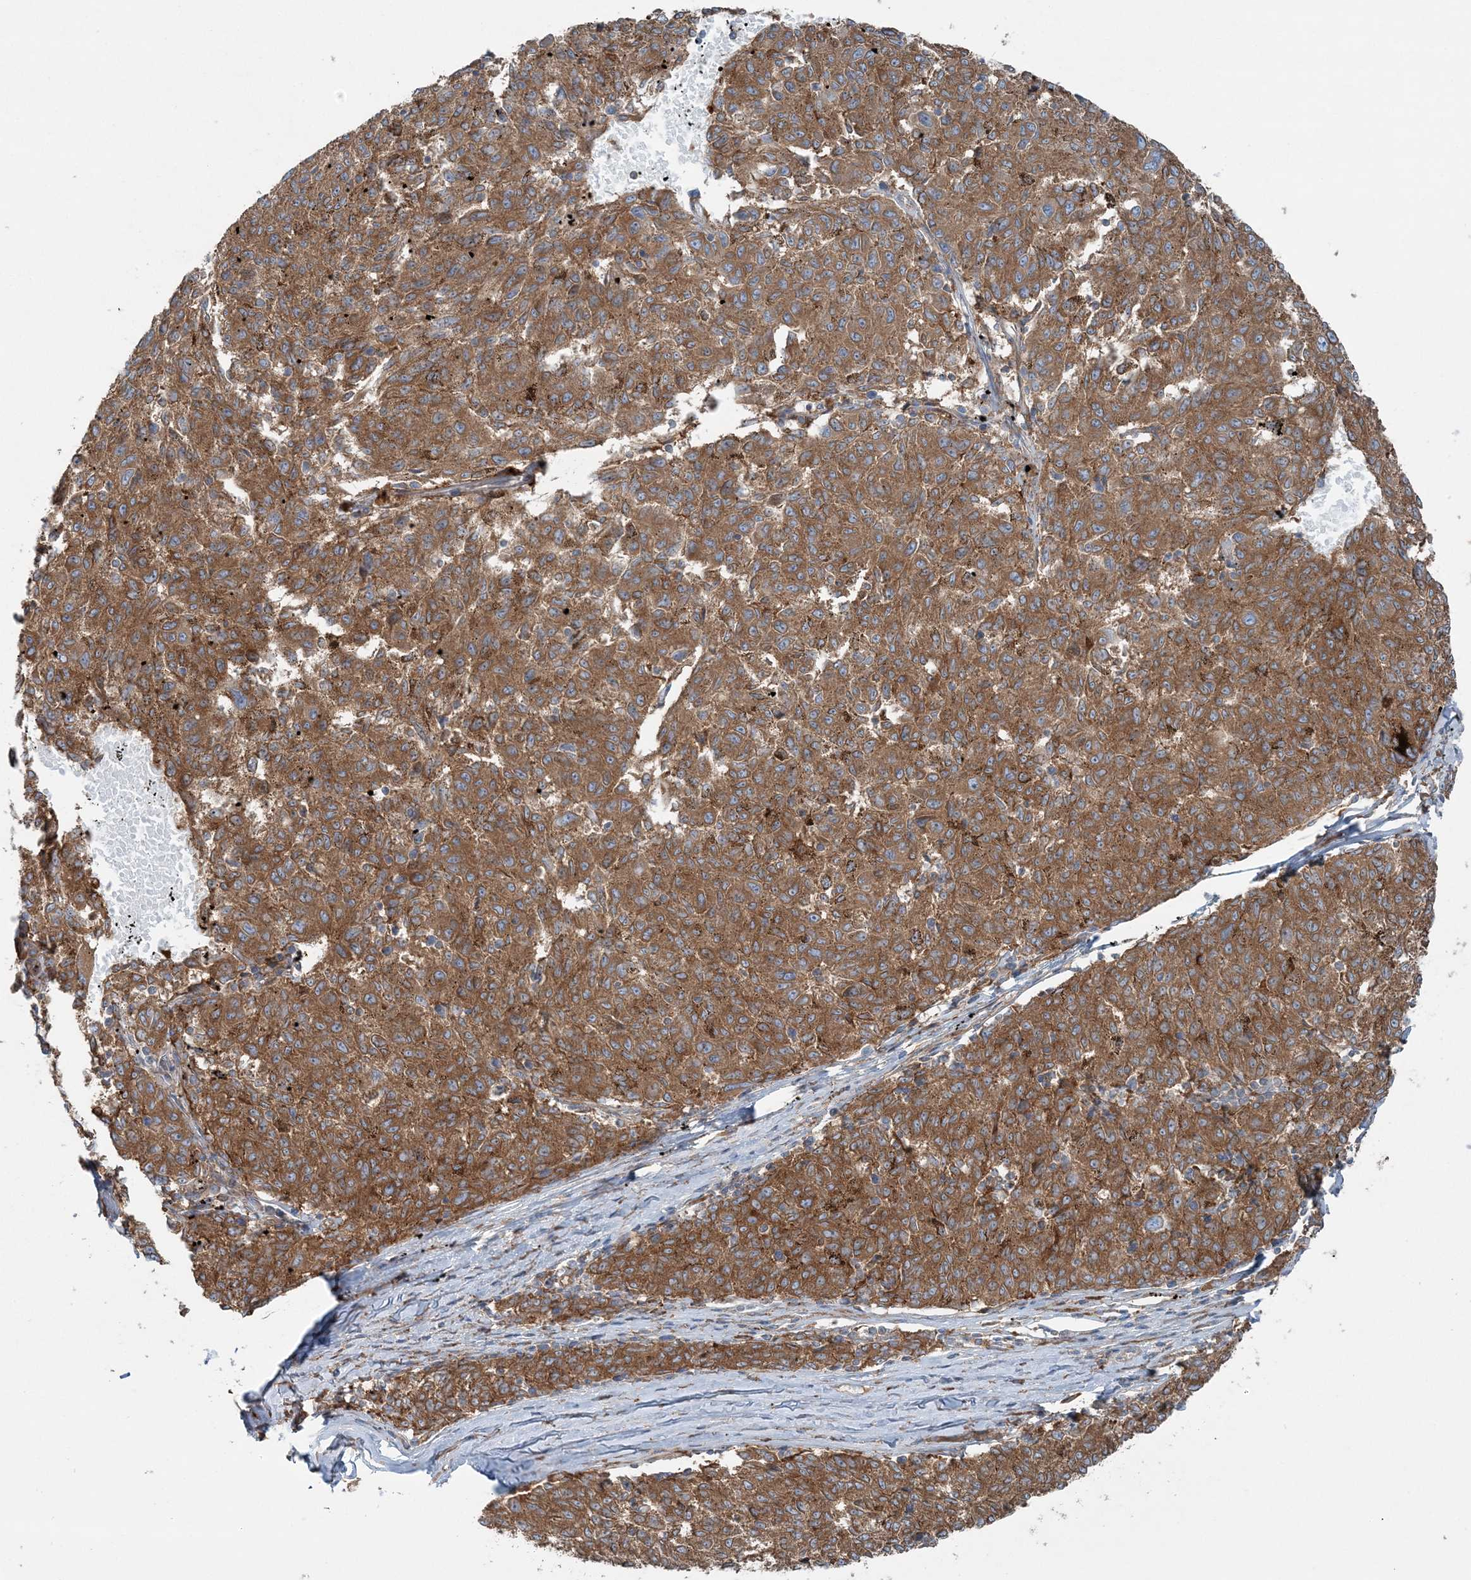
{"staining": {"intensity": "strong", "quantity": ">75%", "location": "cytoplasmic/membranous"}, "tissue": "melanoma", "cell_type": "Tumor cells", "image_type": "cancer", "snomed": [{"axis": "morphology", "description": "Malignant melanoma, NOS"}, {"axis": "topography", "description": "Skin"}], "caption": "IHC of human malignant melanoma reveals high levels of strong cytoplasmic/membranous staining in approximately >75% of tumor cells.", "gene": "SNX2", "patient": {"sex": "female", "age": 72}}